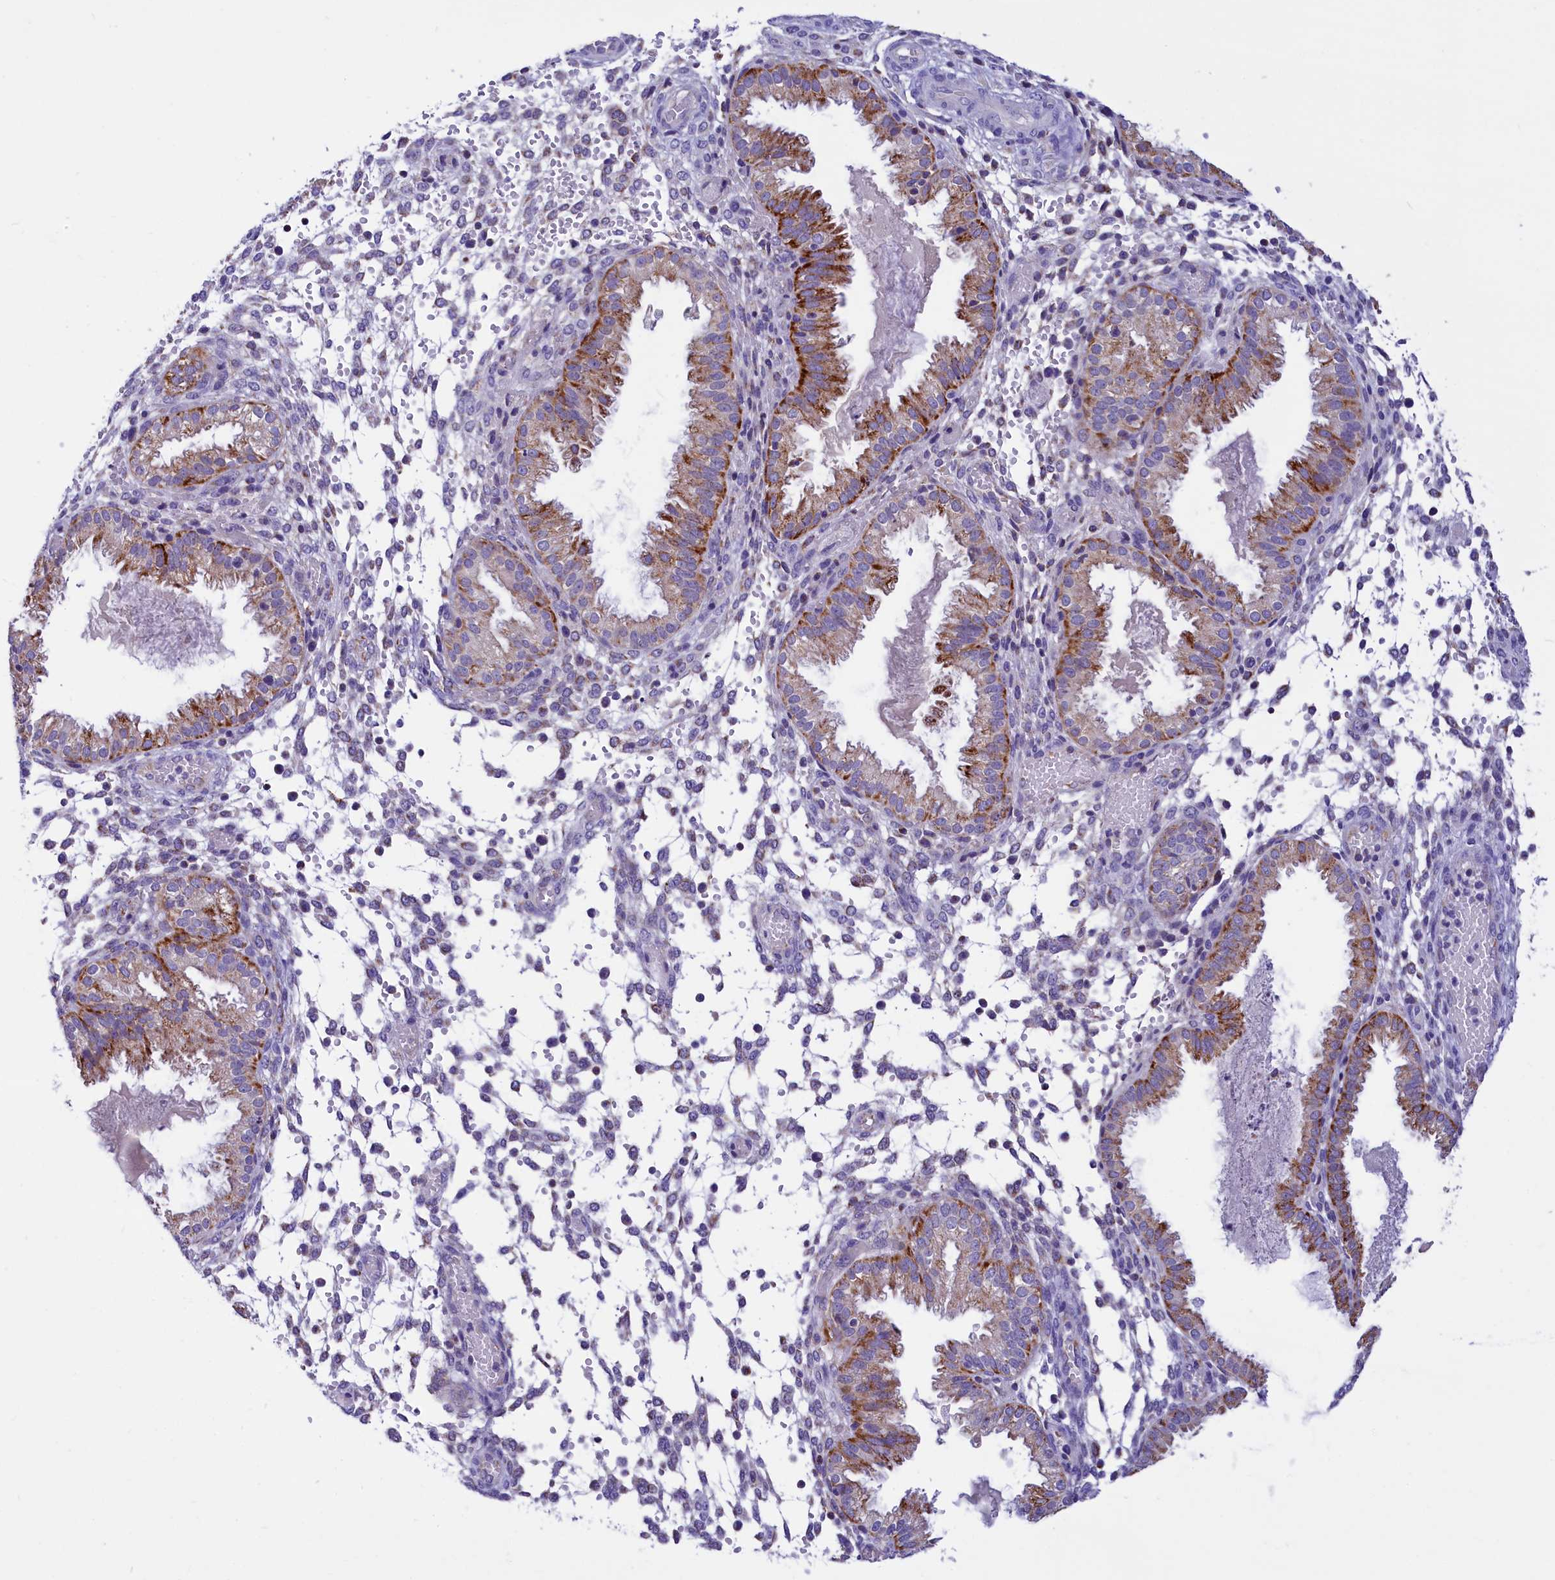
{"staining": {"intensity": "negative", "quantity": "none", "location": "none"}, "tissue": "endometrium", "cell_type": "Cells in endometrial stroma", "image_type": "normal", "snomed": [{"axis": "morphology", "description": "Normal tissue, NOS"}, {"axis": "topography", "description": "Endometrium"}], "caption": "This is an immunohistochemistry (IHC) photomicrograph of normal human endometrium. There is no positivity in cells in endometrial stroma.", "gene": "ABAT", "patient": {"sex": "female", "age": 33}}